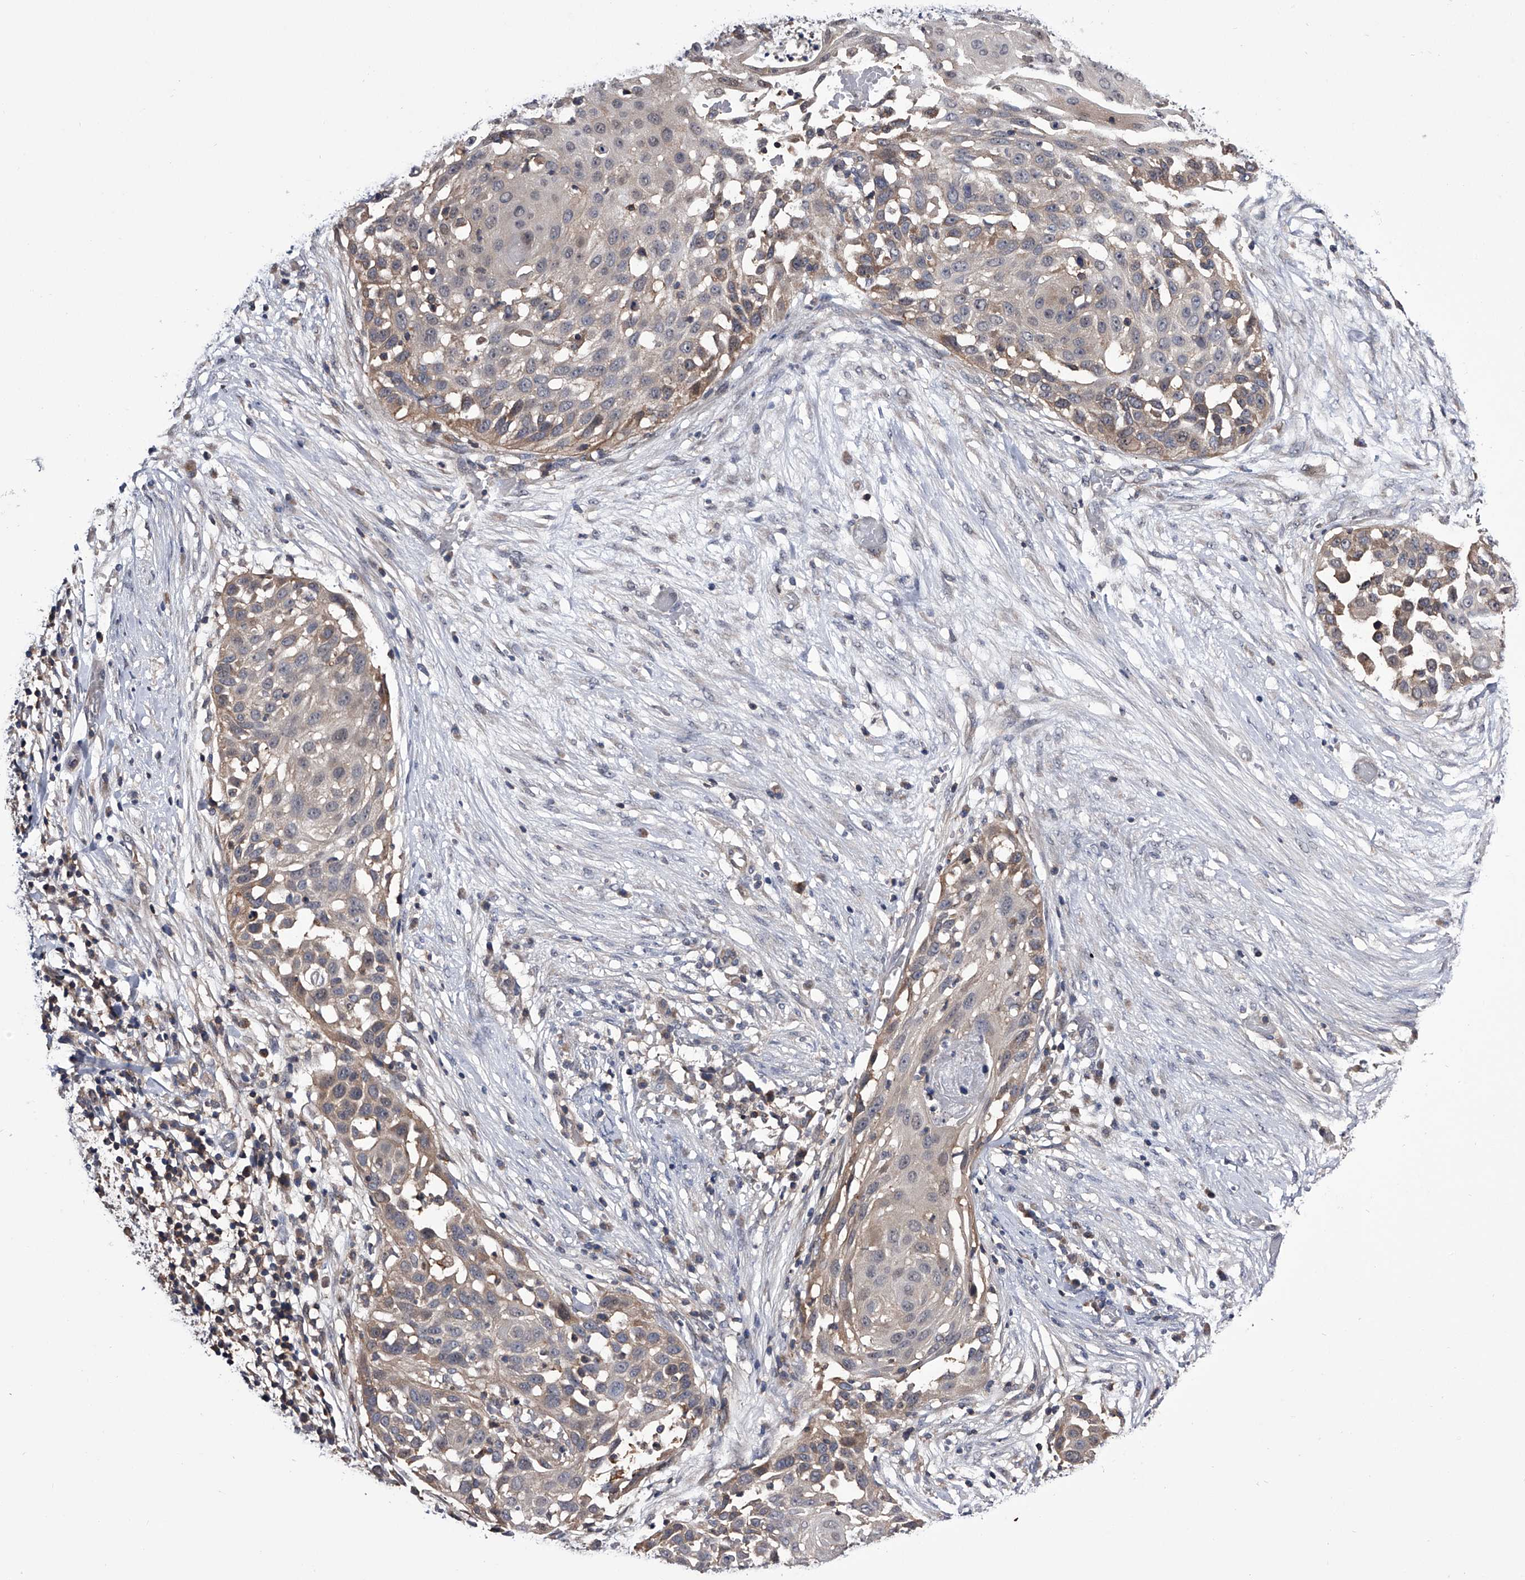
{"staining": {"intensity": "weak", "quantity": "25%-75%", "location": "cytoplasmic/membranous"}, "tissue": "skin cancer", "cell_type": "Tumor cells", "image_type": "cancer", "snomed": [{"axis": "morphology", "description": "Squamous cell carcinoma, NOS"}, {"axis": "topography", "description": "Skin"}], "caption": "The photomicrograph exhibits immunohistochemical staining of skin cancer (squamous cell carcinoma). There is weak cytoplasmic/membranous staining is appreciated in about 25%-75% of tumor cells.", "gene": "PAN3", "patient": {"sex": "female", "age": 44}}